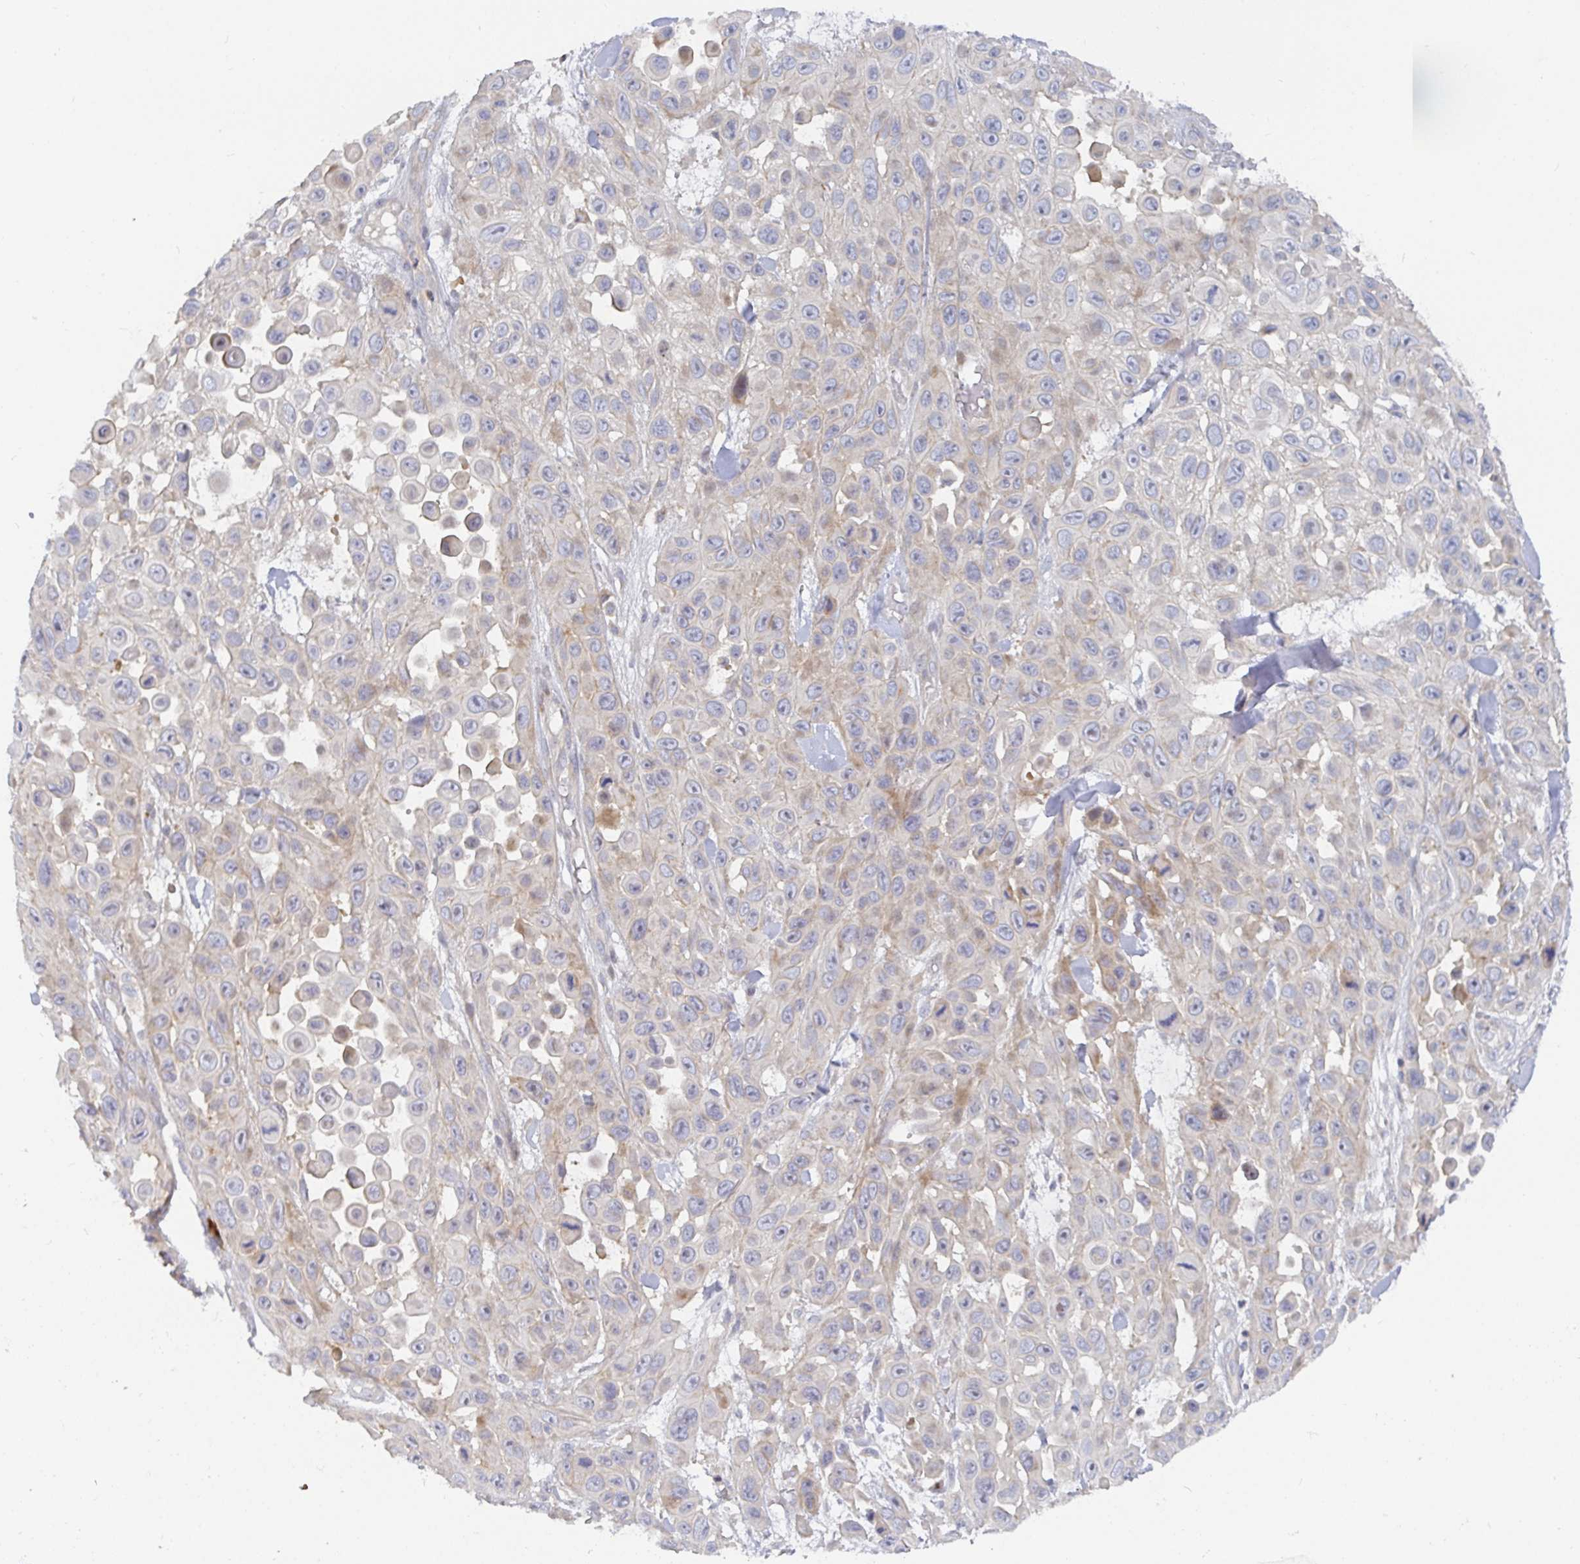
{"staining": {"intensity": "weak", "quantity": "<25%", "location": "cytoplasmic/membranous"}, "tissue": "skin cancer", "cell_type": "Tumor cells", "image_type": "cancer", "snomed": [{"axis": "morphology", "description": "Squamous cell carcinoma, NOS"}, {"axis": "topography", "description": "Skin"}], "caption": "Immunohistochemical staining of human skin cancer (squamous cell carcinoma) displays no significant positivity in tumor cells.", "gene": "SSH2", "patient": {"sex": "male", "age": 81}}